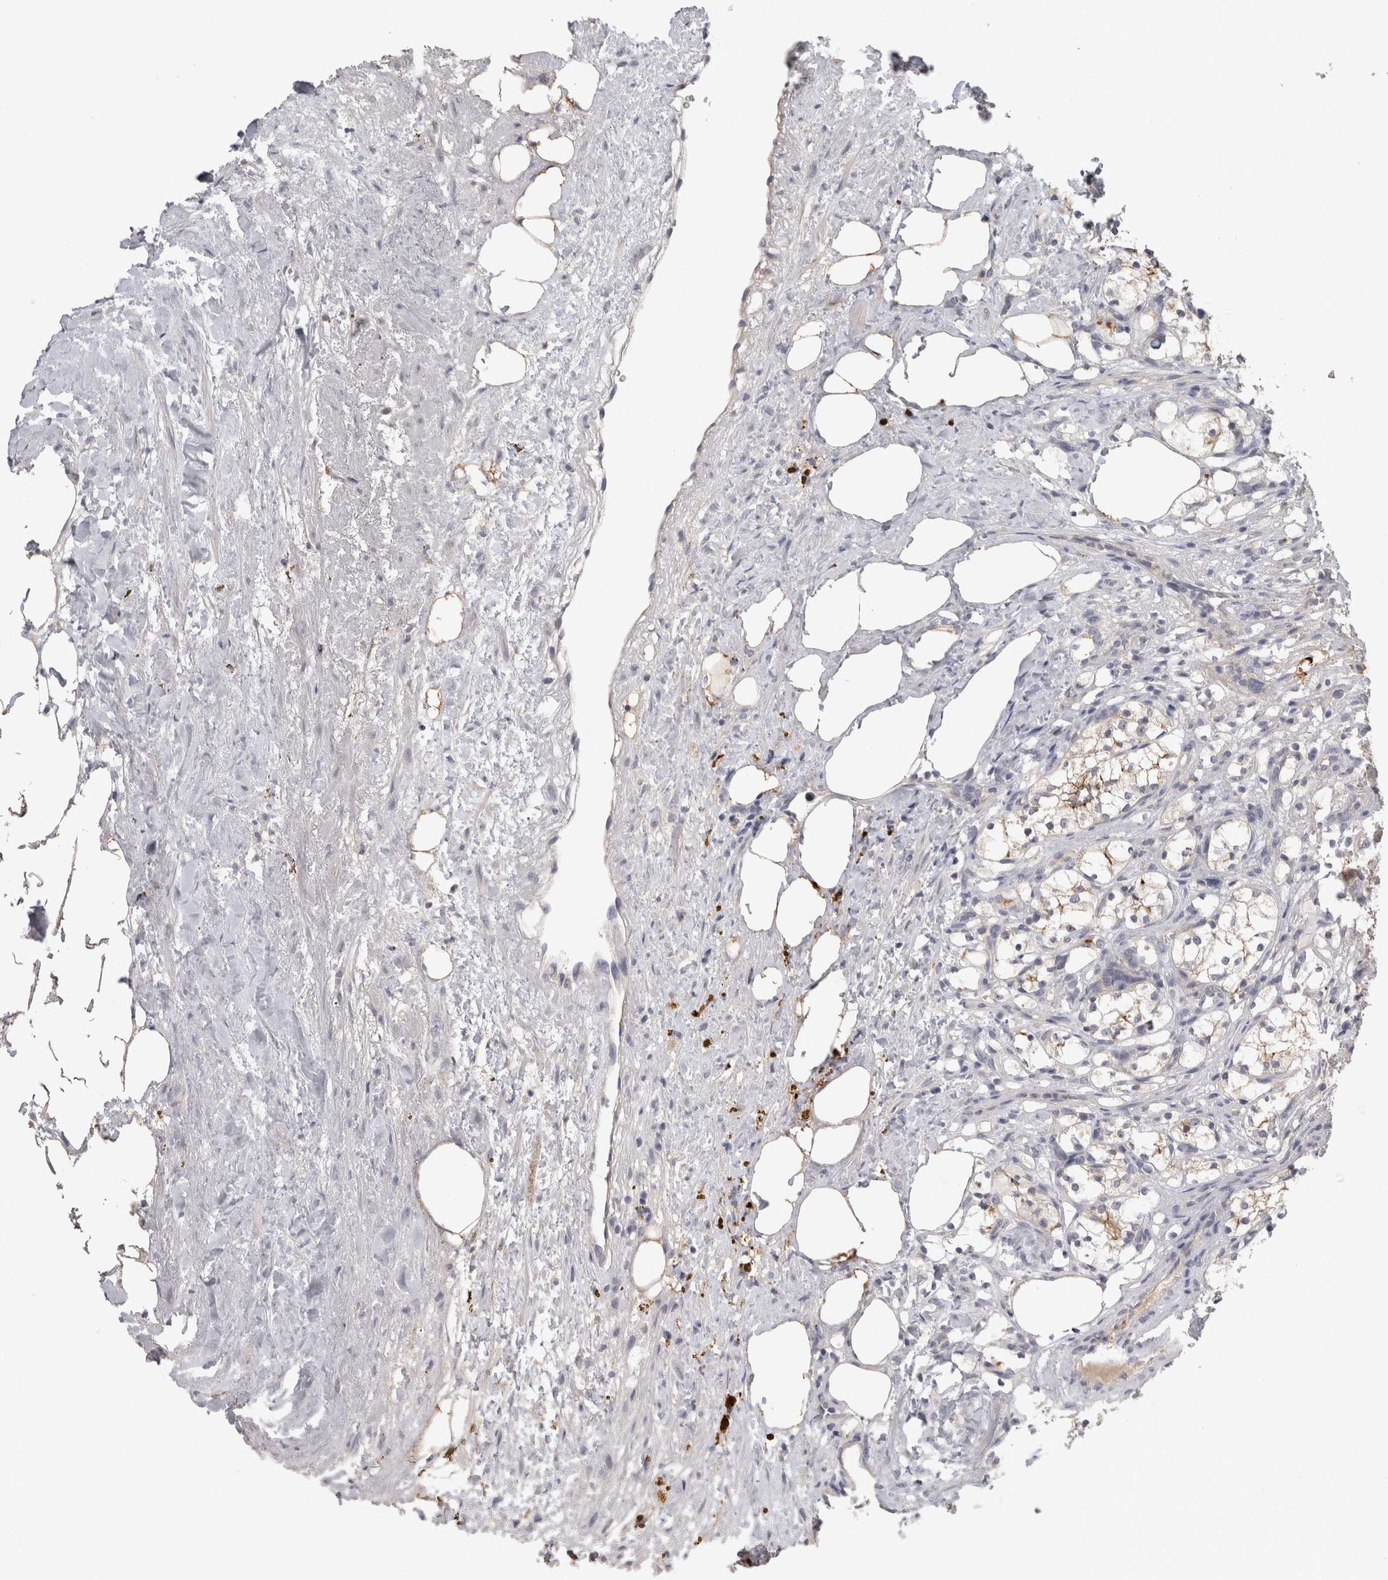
{"staining": {"intensity": "moderate", "quantity": "<25%", "location": "cytoplasmic/membranous"}, "tissue": "renal cancer", "cell_type": "Tumor cells", "image_type": "cancer", "snomed": [{"axis": "morphology", "description": "Adenocarcinoma, NOS"}, {"axis": "topography", "description": "Kidney"}], "caption": "Moderate cytoplasmic/membranous expression for a protein is seen in about <25% of tumor cells of renal cancer (adenocarcinoma) using immunohistochemistry.", "gene": "SLC22A11", "patient": {"sex": "female", "age": 69}}